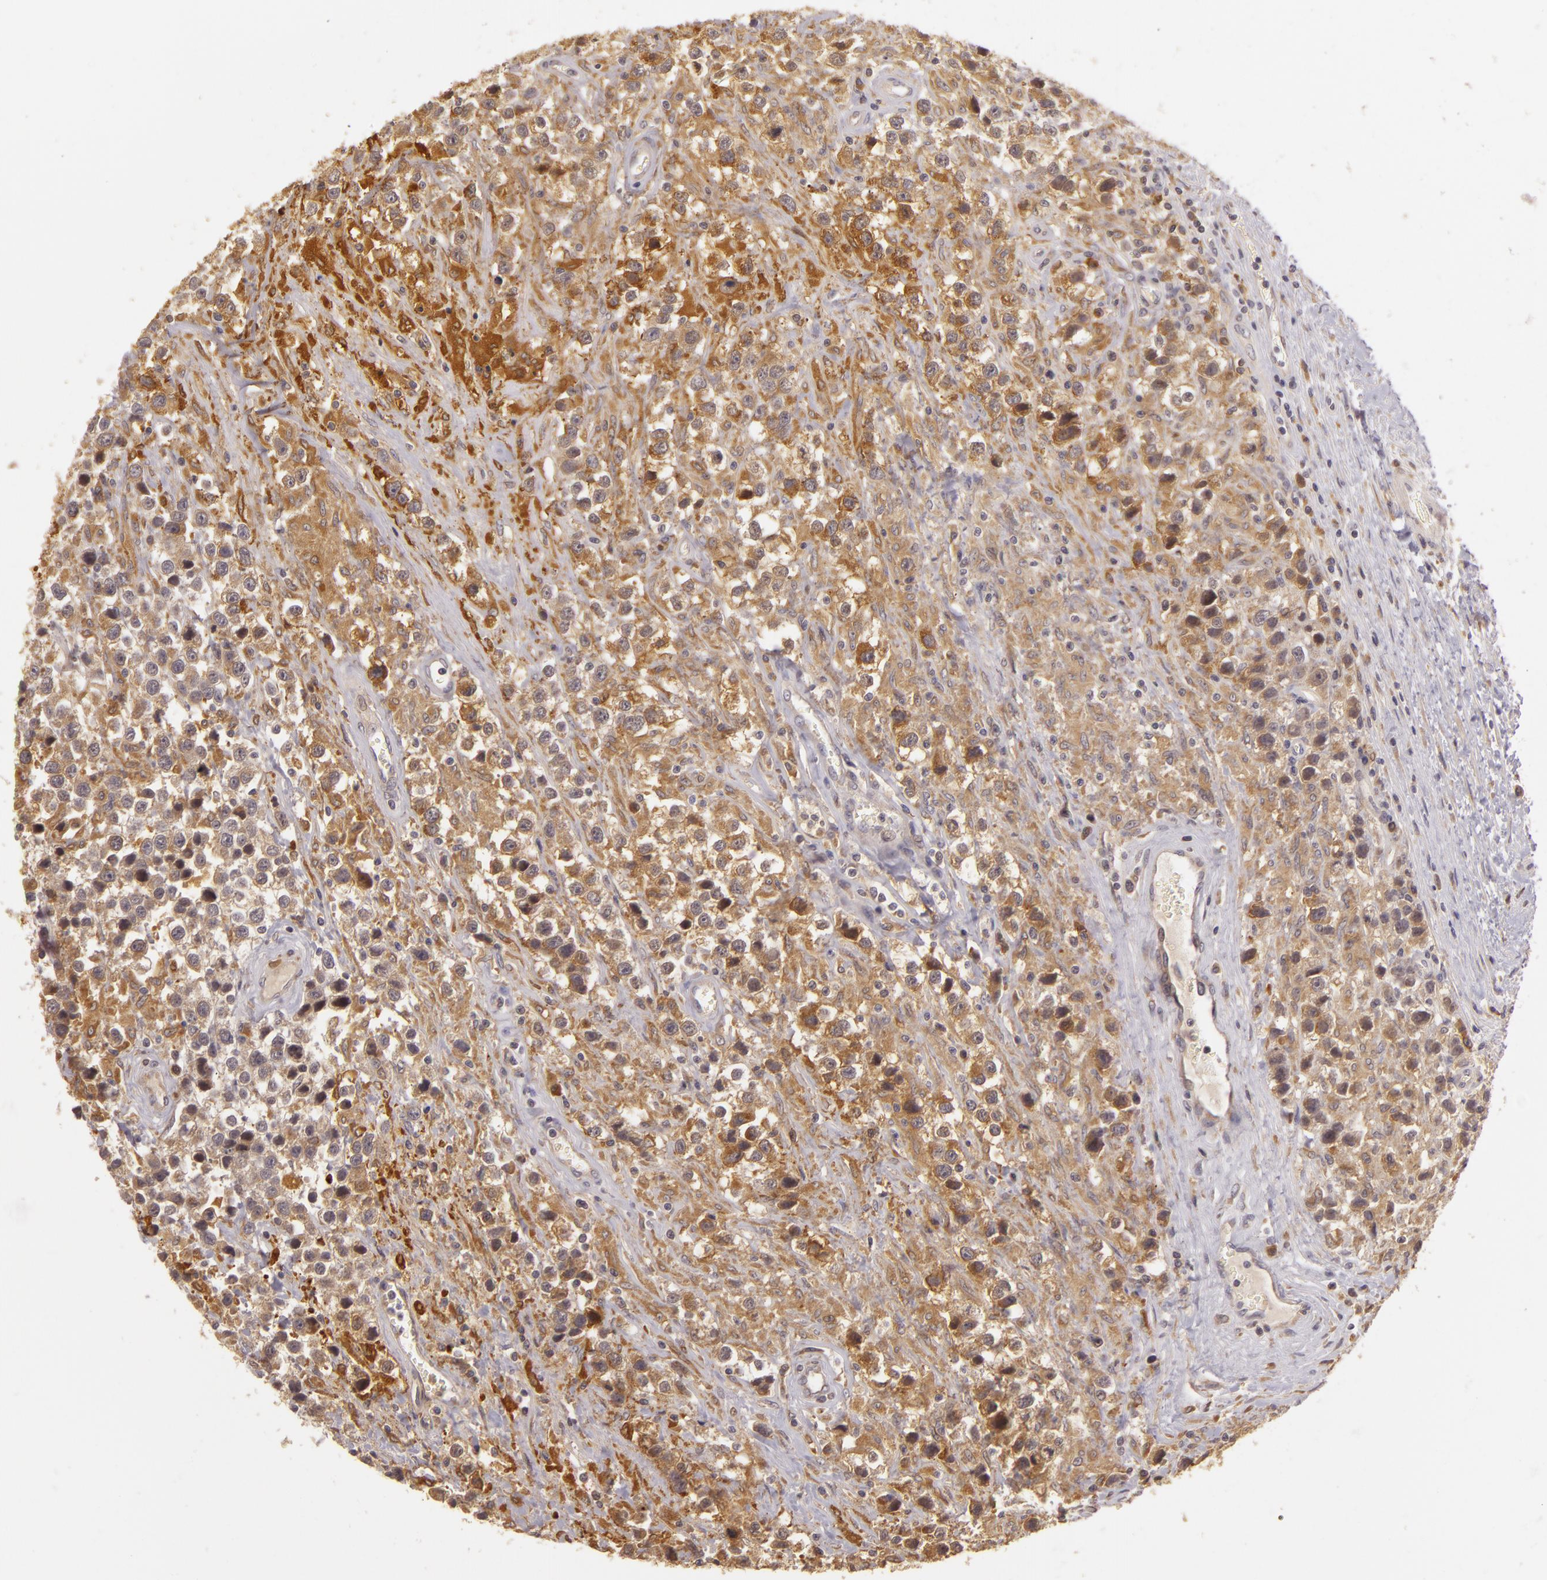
{"staining": {"intensity": "moderate", "quantity": ">75%", "location": "cytoplasmic/membranous"}, "tissue": "testis cancer", "cell_type": "Tumor cells", "image_type": "cancer", "snomed": [{"axis": "morphology", "description": "Seminoma, NOS"}, {"axis": "topography", "description": "Testis"}], "caption": "An immunohistochemistry (IHC) image of tumor tissue is shown. Protein staining in brown shows moderate cytoplasmic/membranous positivity in testis seminoma within tumor cells. (DAB (3,3'-diaminobenzidine) = brown stain, brightfield microscopy at high magnification).", "gene": "PPP1R3F", "patient": {"sex": "male", "age": 43}}